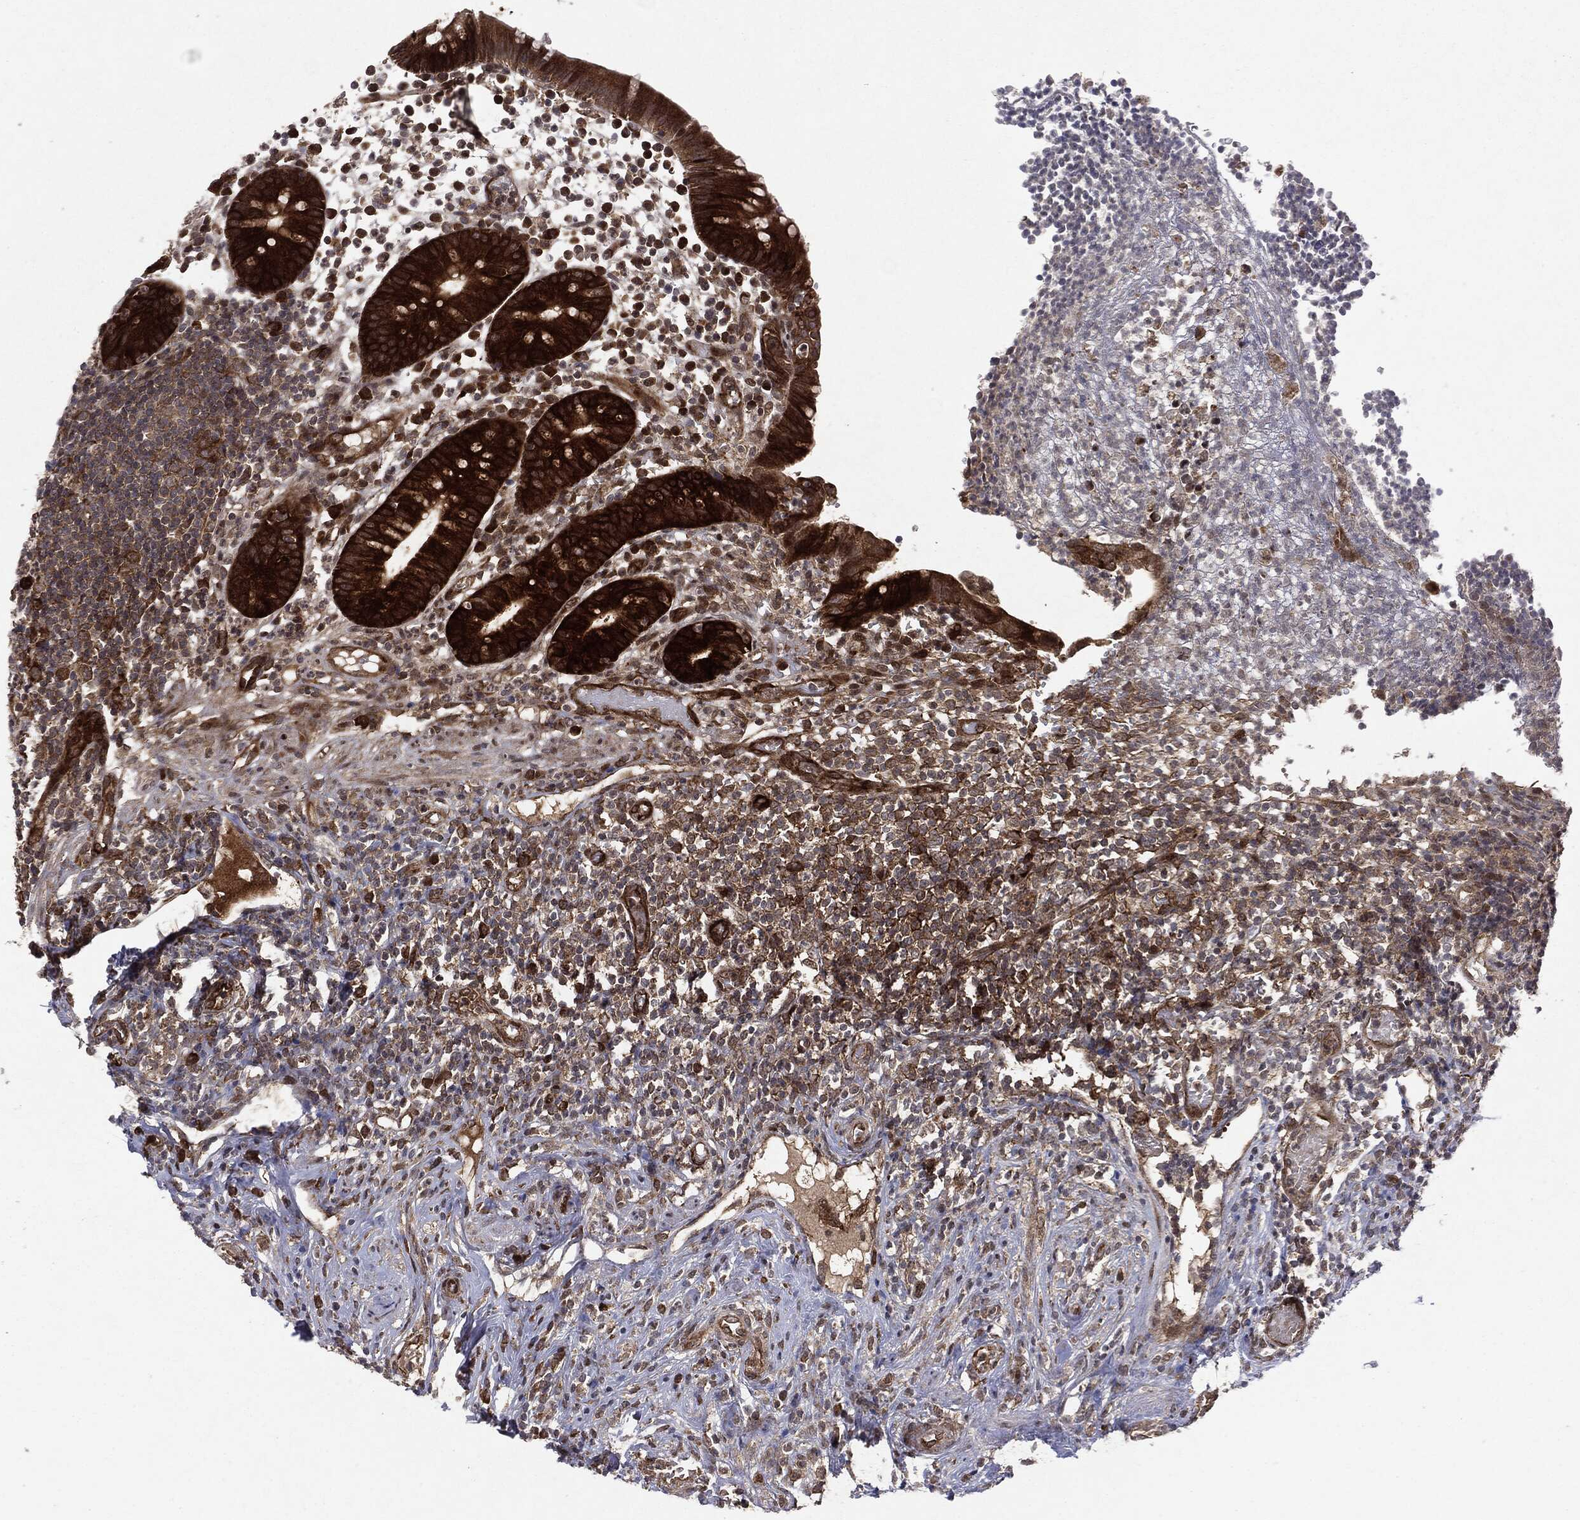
{"staining": {"intensity": "strong", "quantity": ">75%", "location": "cytoplasmic/membranous"}, "tissue": "appendix", "cell_type": "Glandular cells", "image_type": "normal", "snomed": [{"axis": "morphology", "description": "Normal tissue, NOS"}, {"axis": "topography", "description": "Appendix"}], "caption": "Glandular cells exhibit high levels of strong cytoplasmic/membranous expression in about >75% of cells in unremarkable human appendix. Nuclei are stained in blue.", "gene": "OTUB1", "patient": {"sex": "female", "age": 40}}